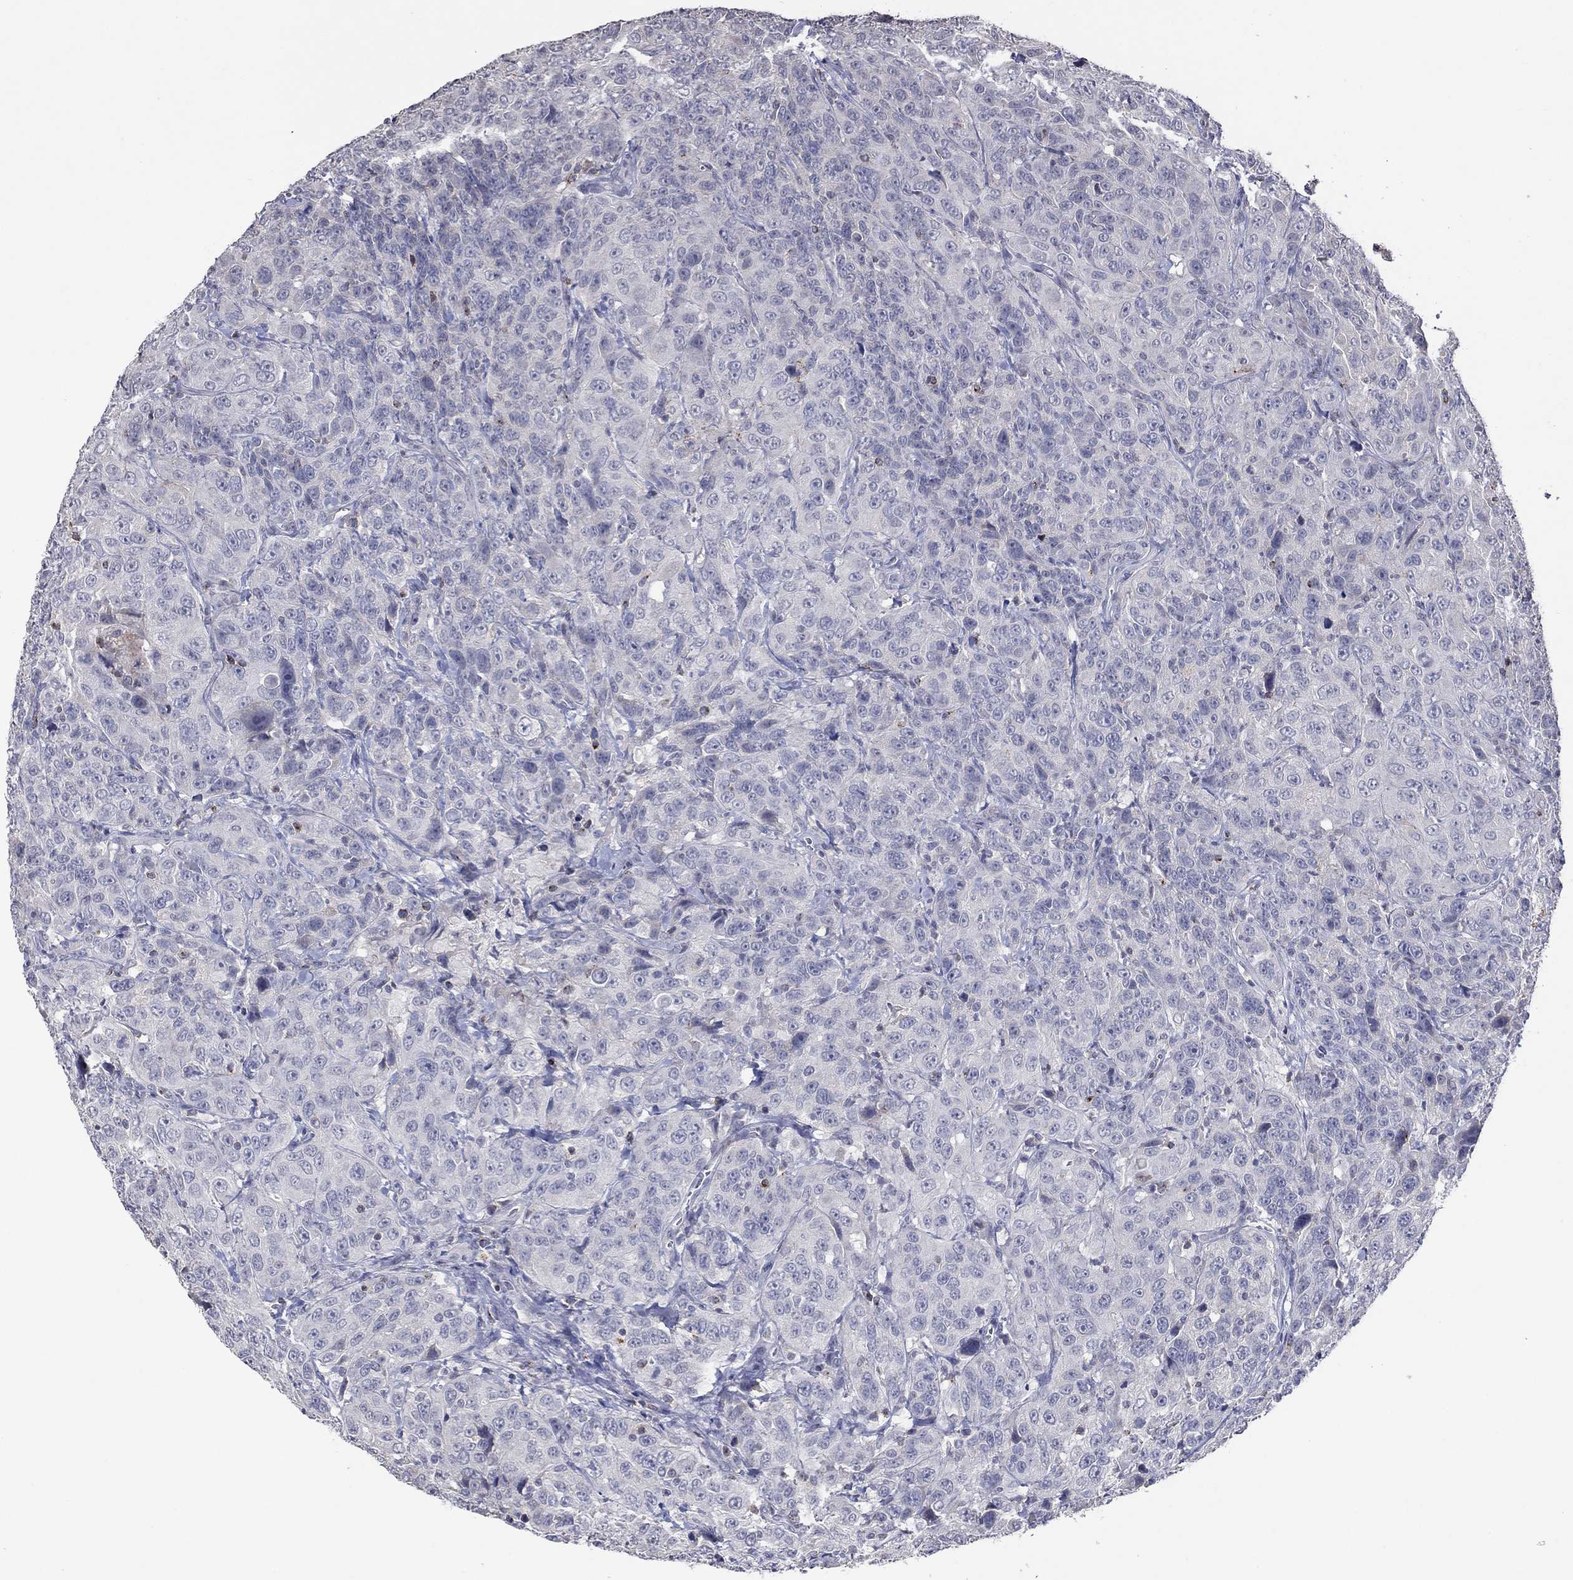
{"staining": {"intensity": "negative", "quantity": "none", "location": "none"}, "tissue": "urothelial cancer", "cell_type": "Tumor cells", "image_type": "cancer", "snomed": [{"axis": "morphology", "description": "Urothelial carcinoma, NOS"}, {"axis": "morphology", "description": "Urothelial carcinoma, High grade"}, {"axis": "topography", "description": "Urinary bladder"}], "caption": "This is an IHC micrograph of urothelial cancer. There is no staining in tumor cells.", "gene": "CCL5", "patient": {"sex": "female", "age": 73}}